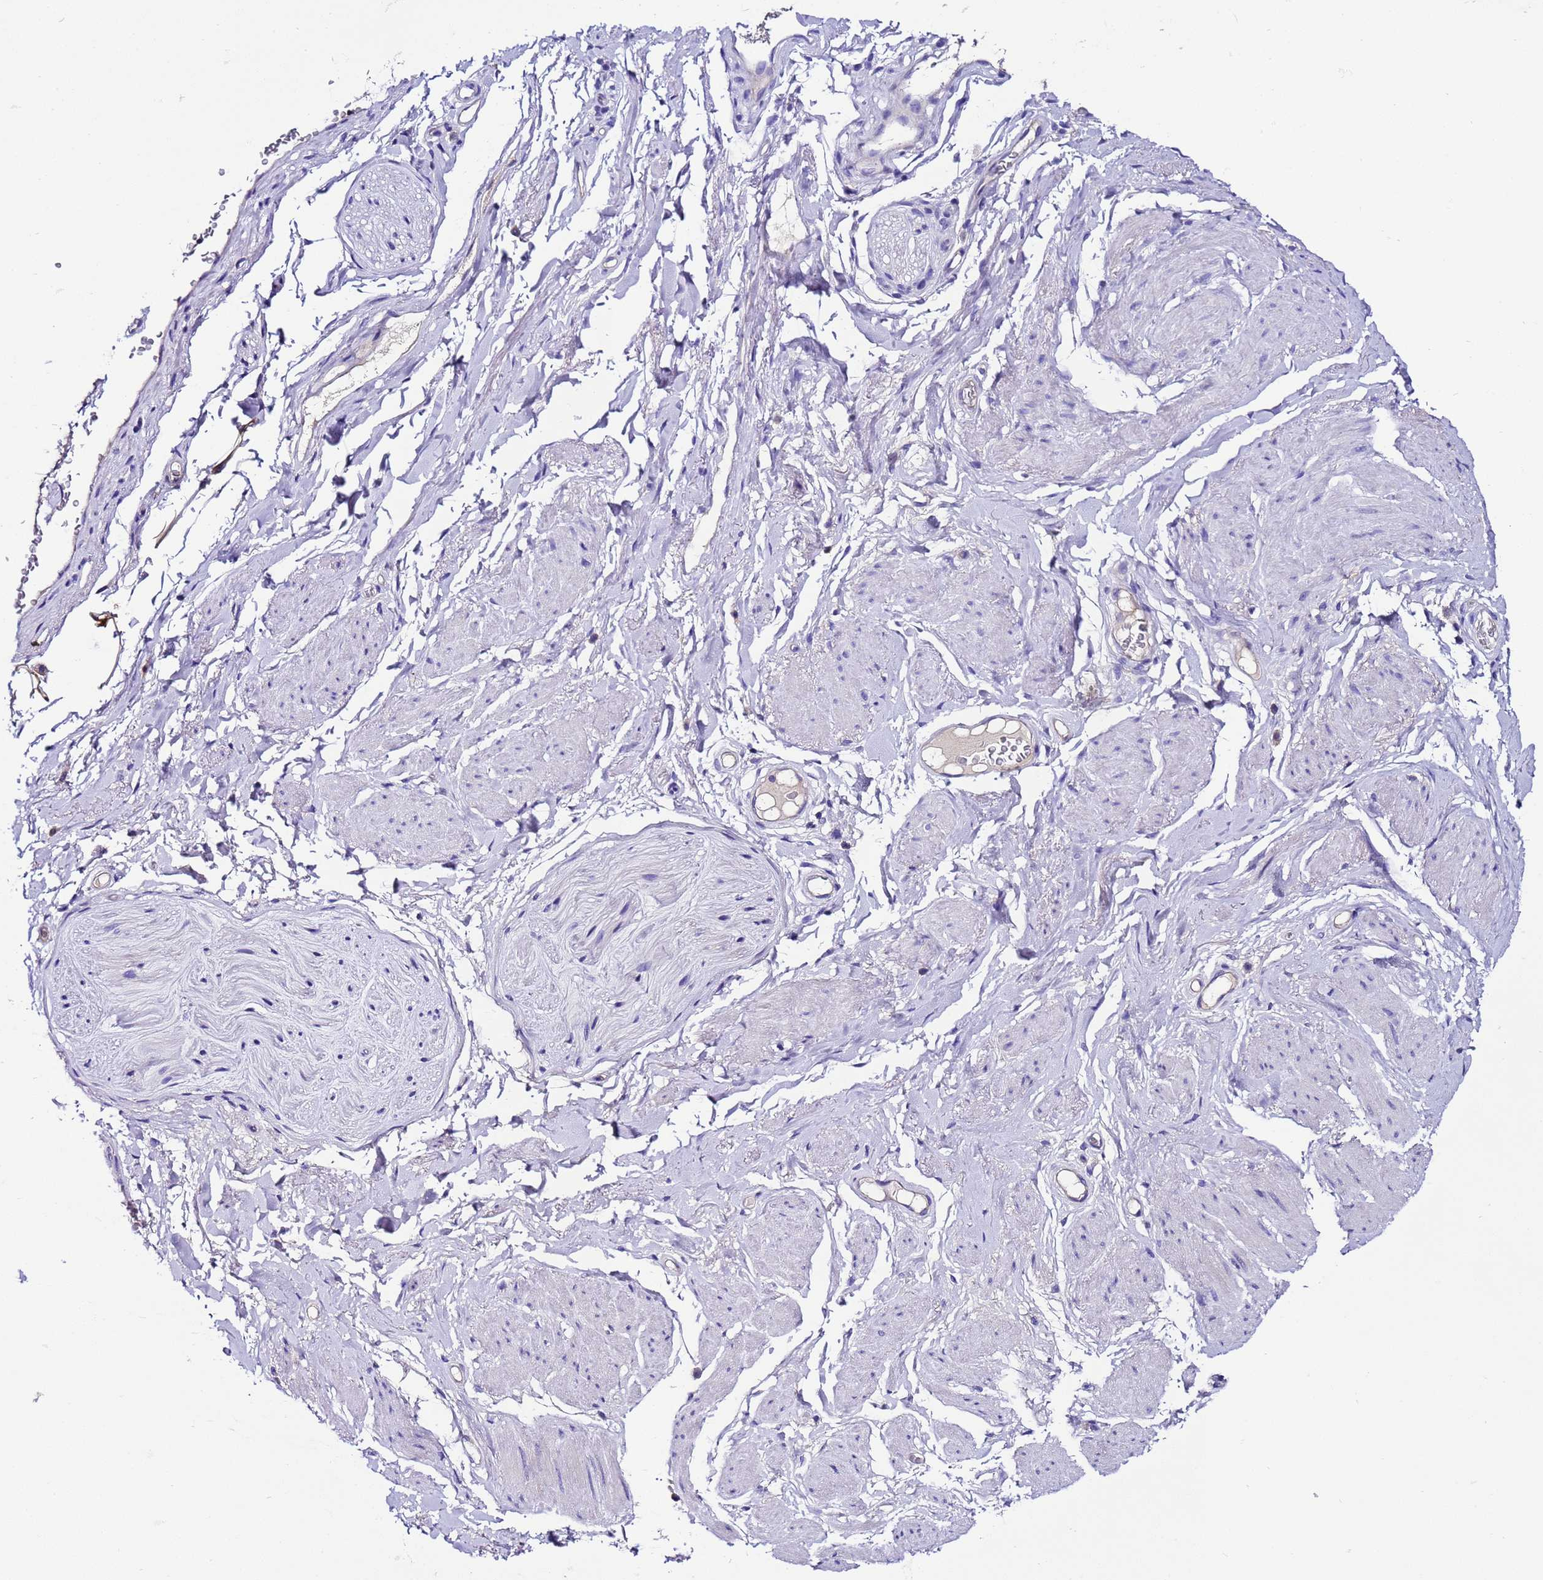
{"staining": {"intensity": "negative", "quantity": "none", "location": "none"}, "tissue": "soft tissue", "cell_type": "Fibroblasts", "image_type": "normal", "snomed": [{"axis": "morphology", "description": "Normal tissue, NOS"}, {"axis": "morphology", "description": "Adenocarcinoma, NOS"}, {"axis": "topography", "description": "Rectum"}, {"axis": "topography", "description": "Vagina"}, {"axis": "topography", "description": "Peripheral nerve tissue"}], "caption": "DAB (3,3'-diaminobenzidine) immunohistochemical staining of normal soft tissue exhibits no significant positivity in fibroblasts. Brightfield microscopy of immunohistochemistry stained with DAB (3,3'-diaminobenzidine) (brown) and hematoxylin (blue), captured at high magnification.", "gene": "UGT2A1", "patient": {"sex": "female", "age": 71}}